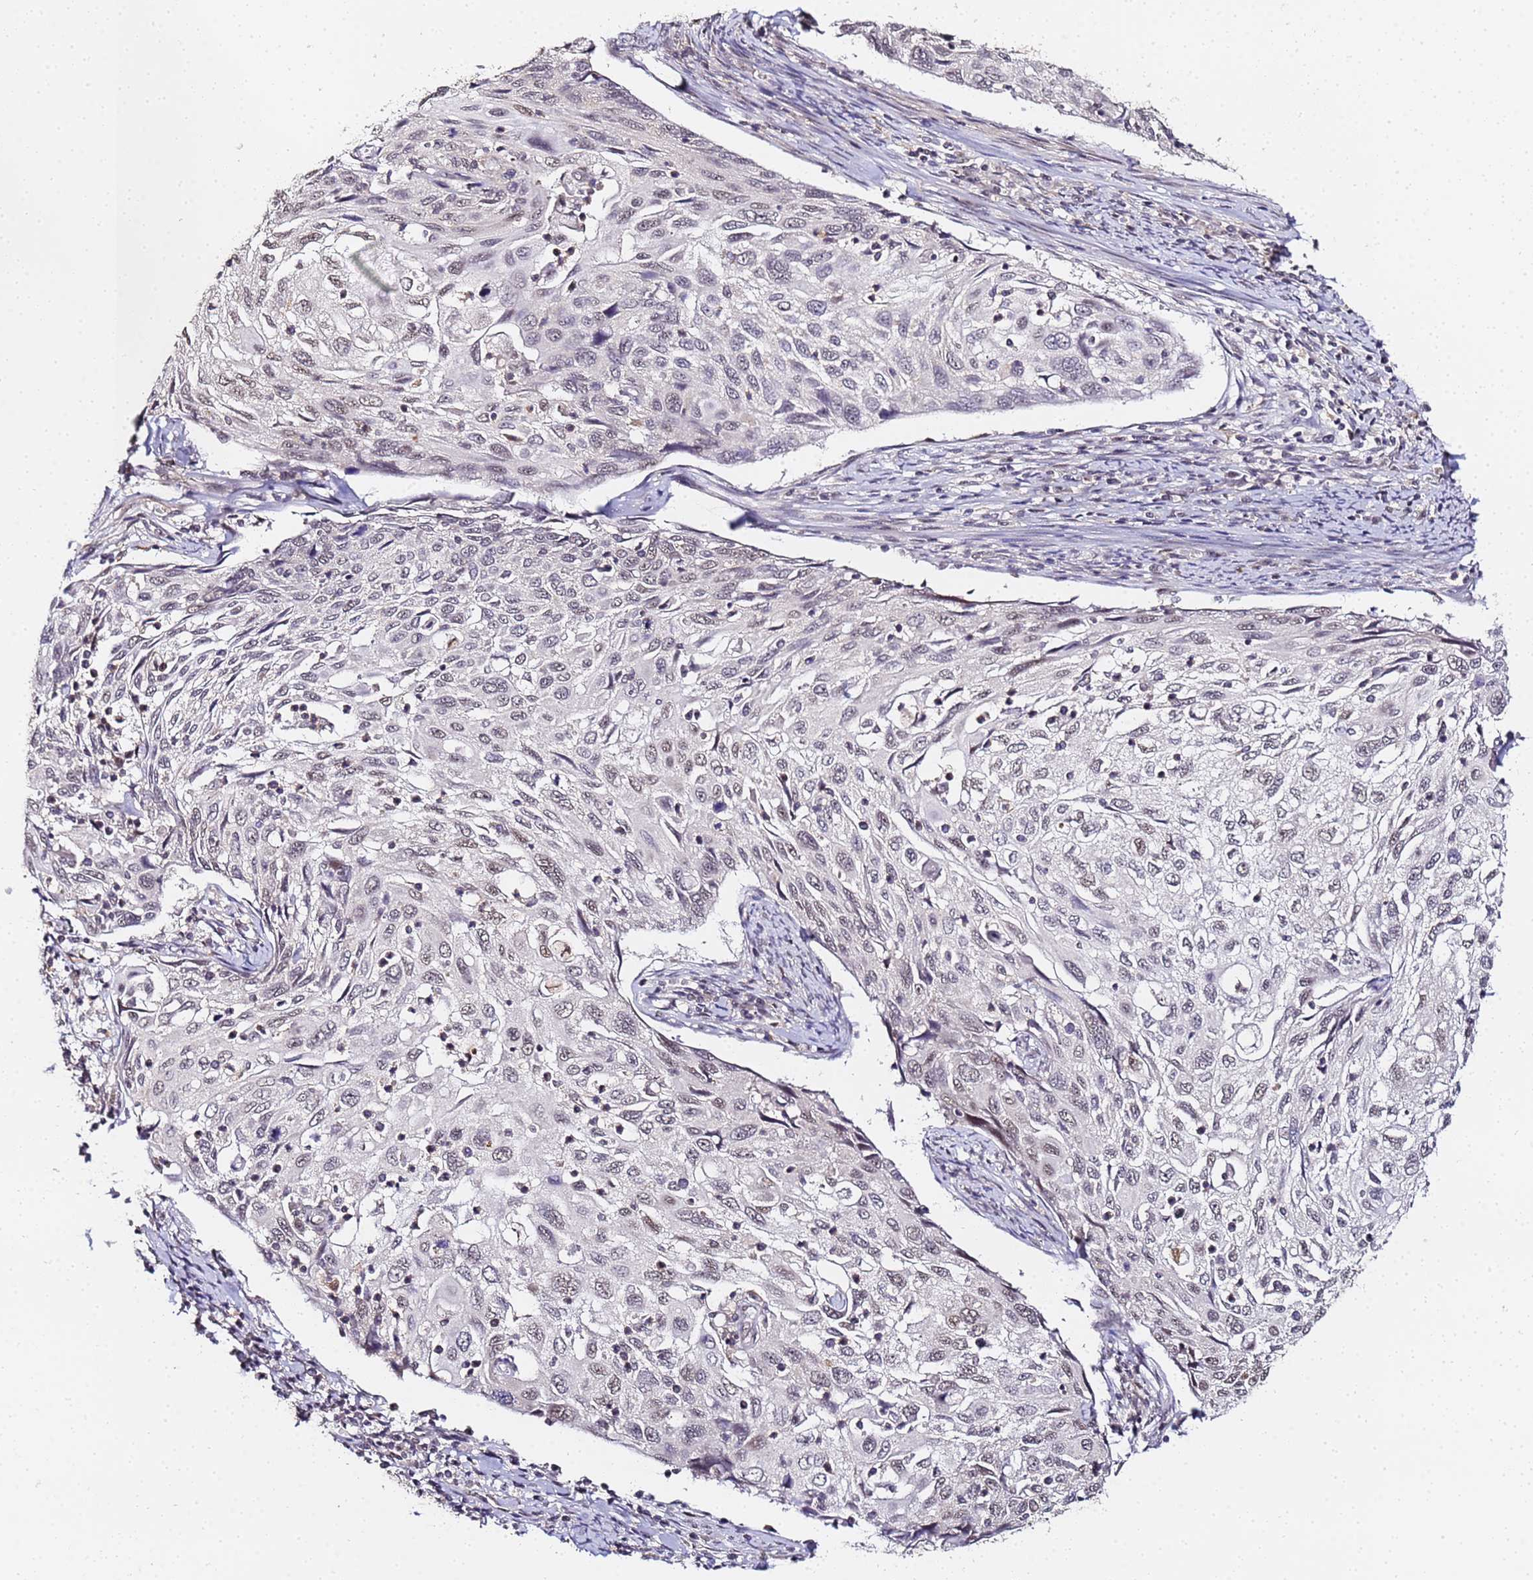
{"staining": {"intensity": "negative", "quantity": "none", "location": "none"}, "tissue": "cervical cancer", "cell_type": "Tumor cells", "image_type": "cancer", "snomed": [{"axis": "morphology", "description": "Squamous cell carcinoma, NOS"}, {"axis": "topography", "description": "Cervix"}], "caption": "DAB immunohistochemical staining of human squamous cell carcinoma (cervical) displays no significant staining in tumor cells.", "gene": "LSM3", "patient": {"sex": "female", "age": 70}}